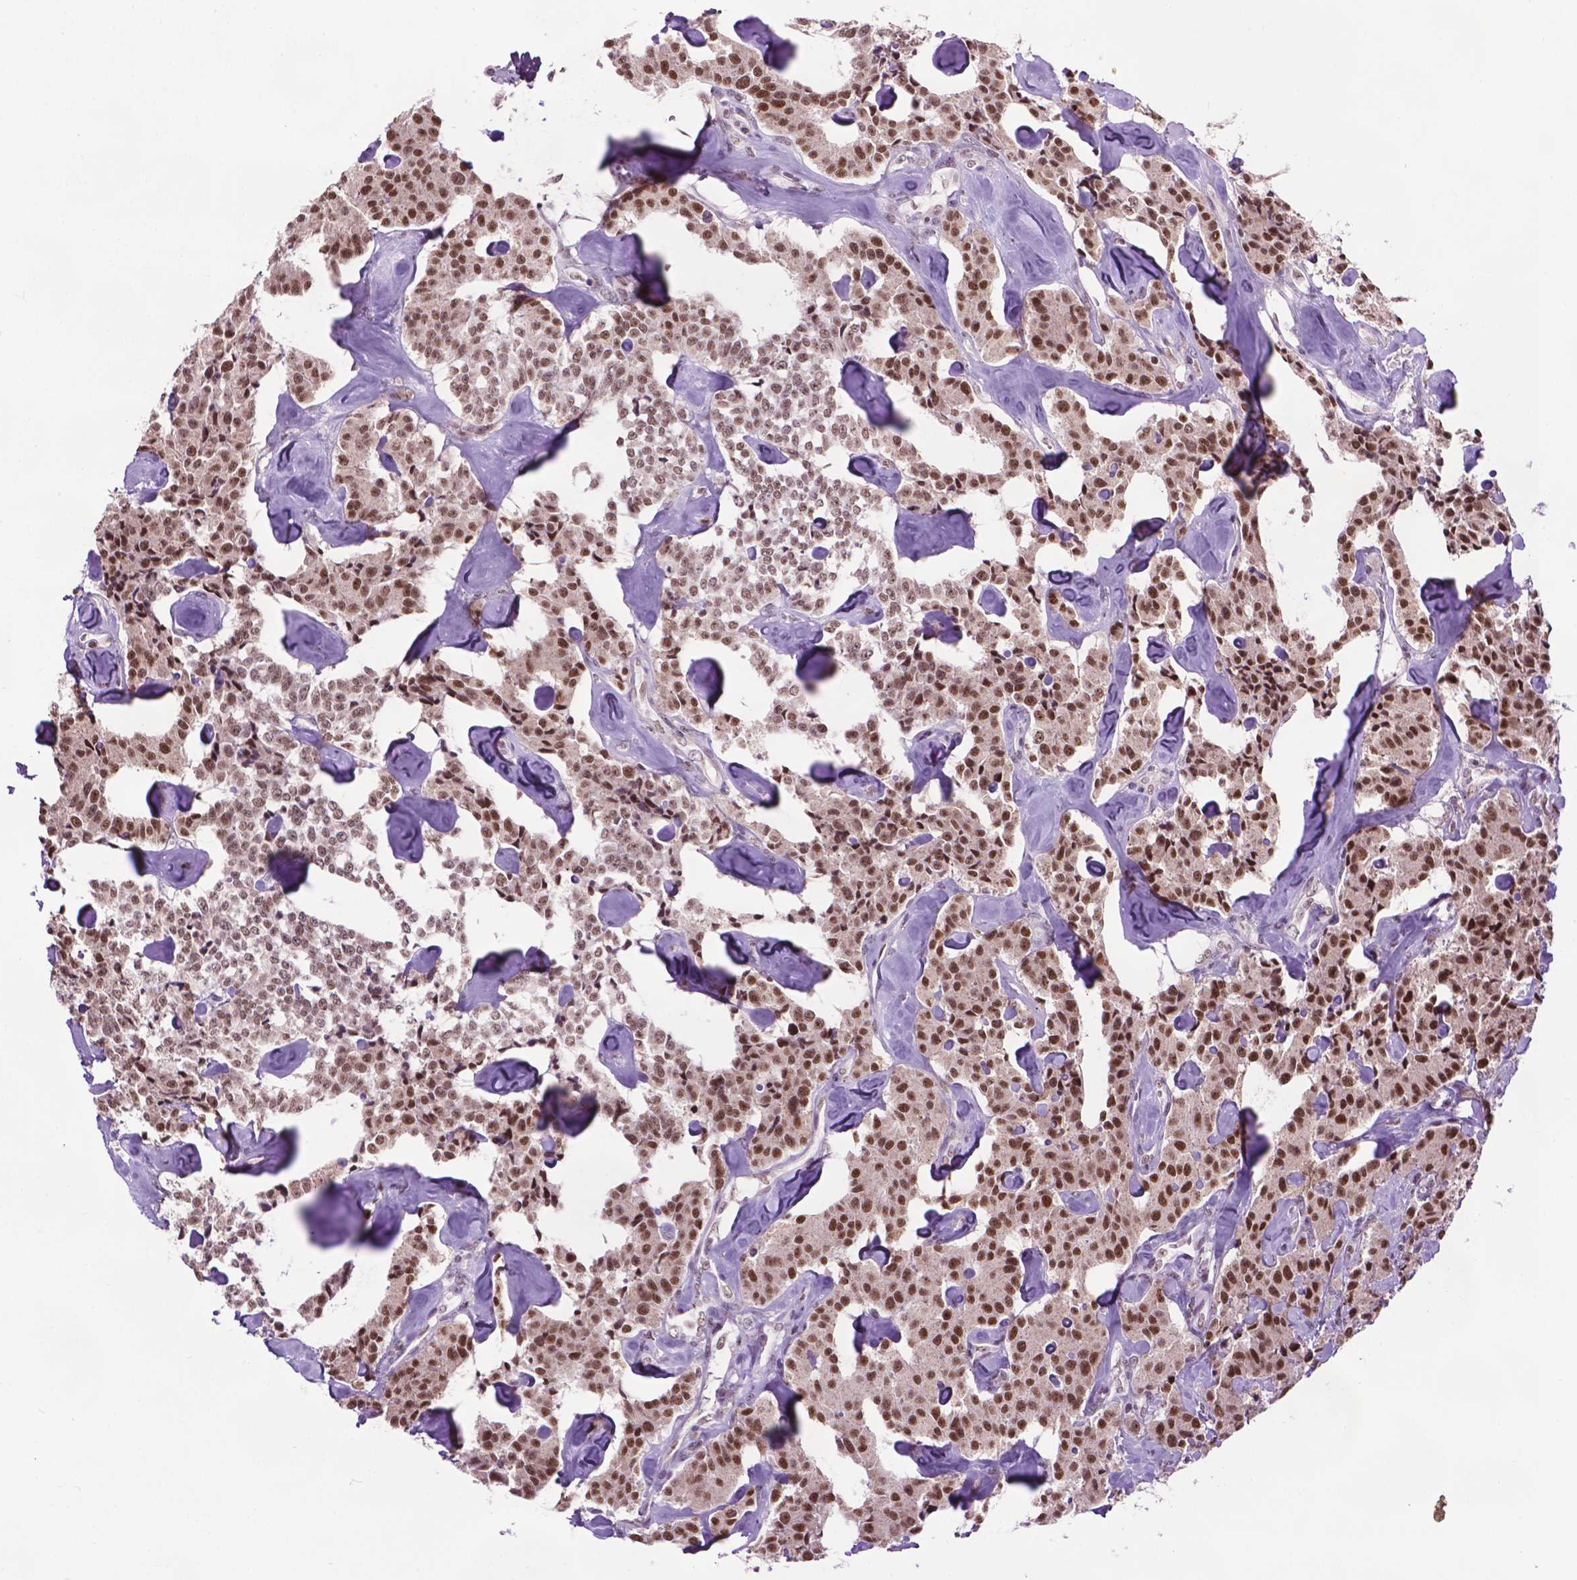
{"staining": {"intensity": "strong", "quantity": ">75%", "location": "nuclear"}, "tissue": "carcinoid", "cell_type": "Tumor cells", "image_type": "cancer", "snomed": [{"axis": "morphology", "description": "Carcinoid, malignant, NOS"}, {"axis": "topography", "description": "Pancreas"}], "caption": "Human malignant carcinoid stained with a brown dye demonstrates strong nuclear positive expression in approximately >75% of tumor cells.", "gene": "EAF1", "patient": {"sex": "male", "age": 41}}